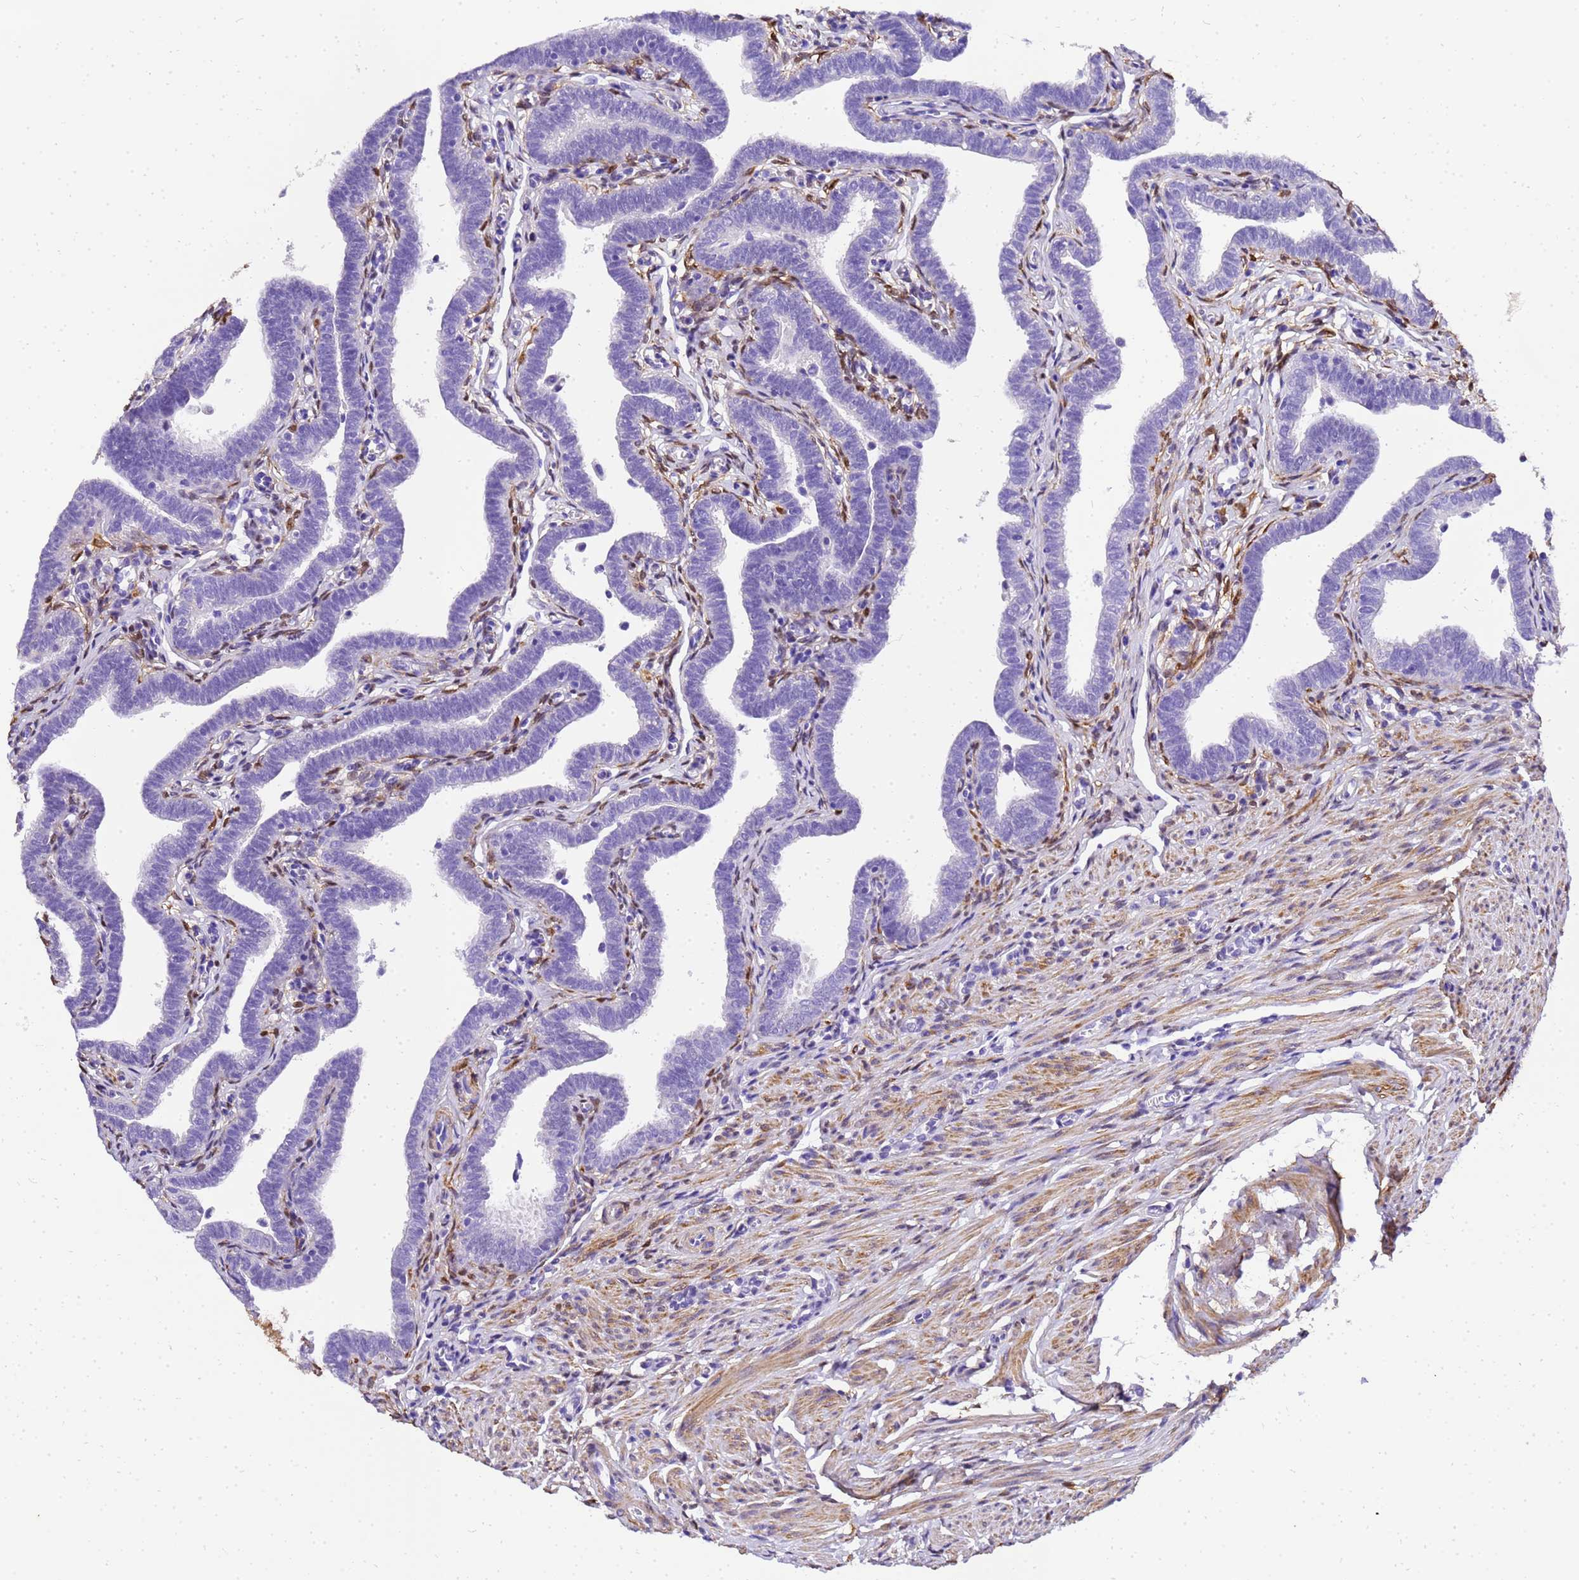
{"staining": {"intensity": "negative", "quantity": "none", "location": "none"}, "tissue": "fallopian tube", "cell_type": "Glandular cells", "image_type": "normal", "snomed": [{"axis": "morphology", "description": "Normal tissue, NOS"}, {"axis": "topography", "description": "Fallopian tube"}], "caption": "DAB immunohistochemical staining of normal fallopian tube reveals no significant staining in glandular cells. Nuclei are stained in blue.", "gene": "HSPB6", "patient": {"sex": "female", "age": 36}}